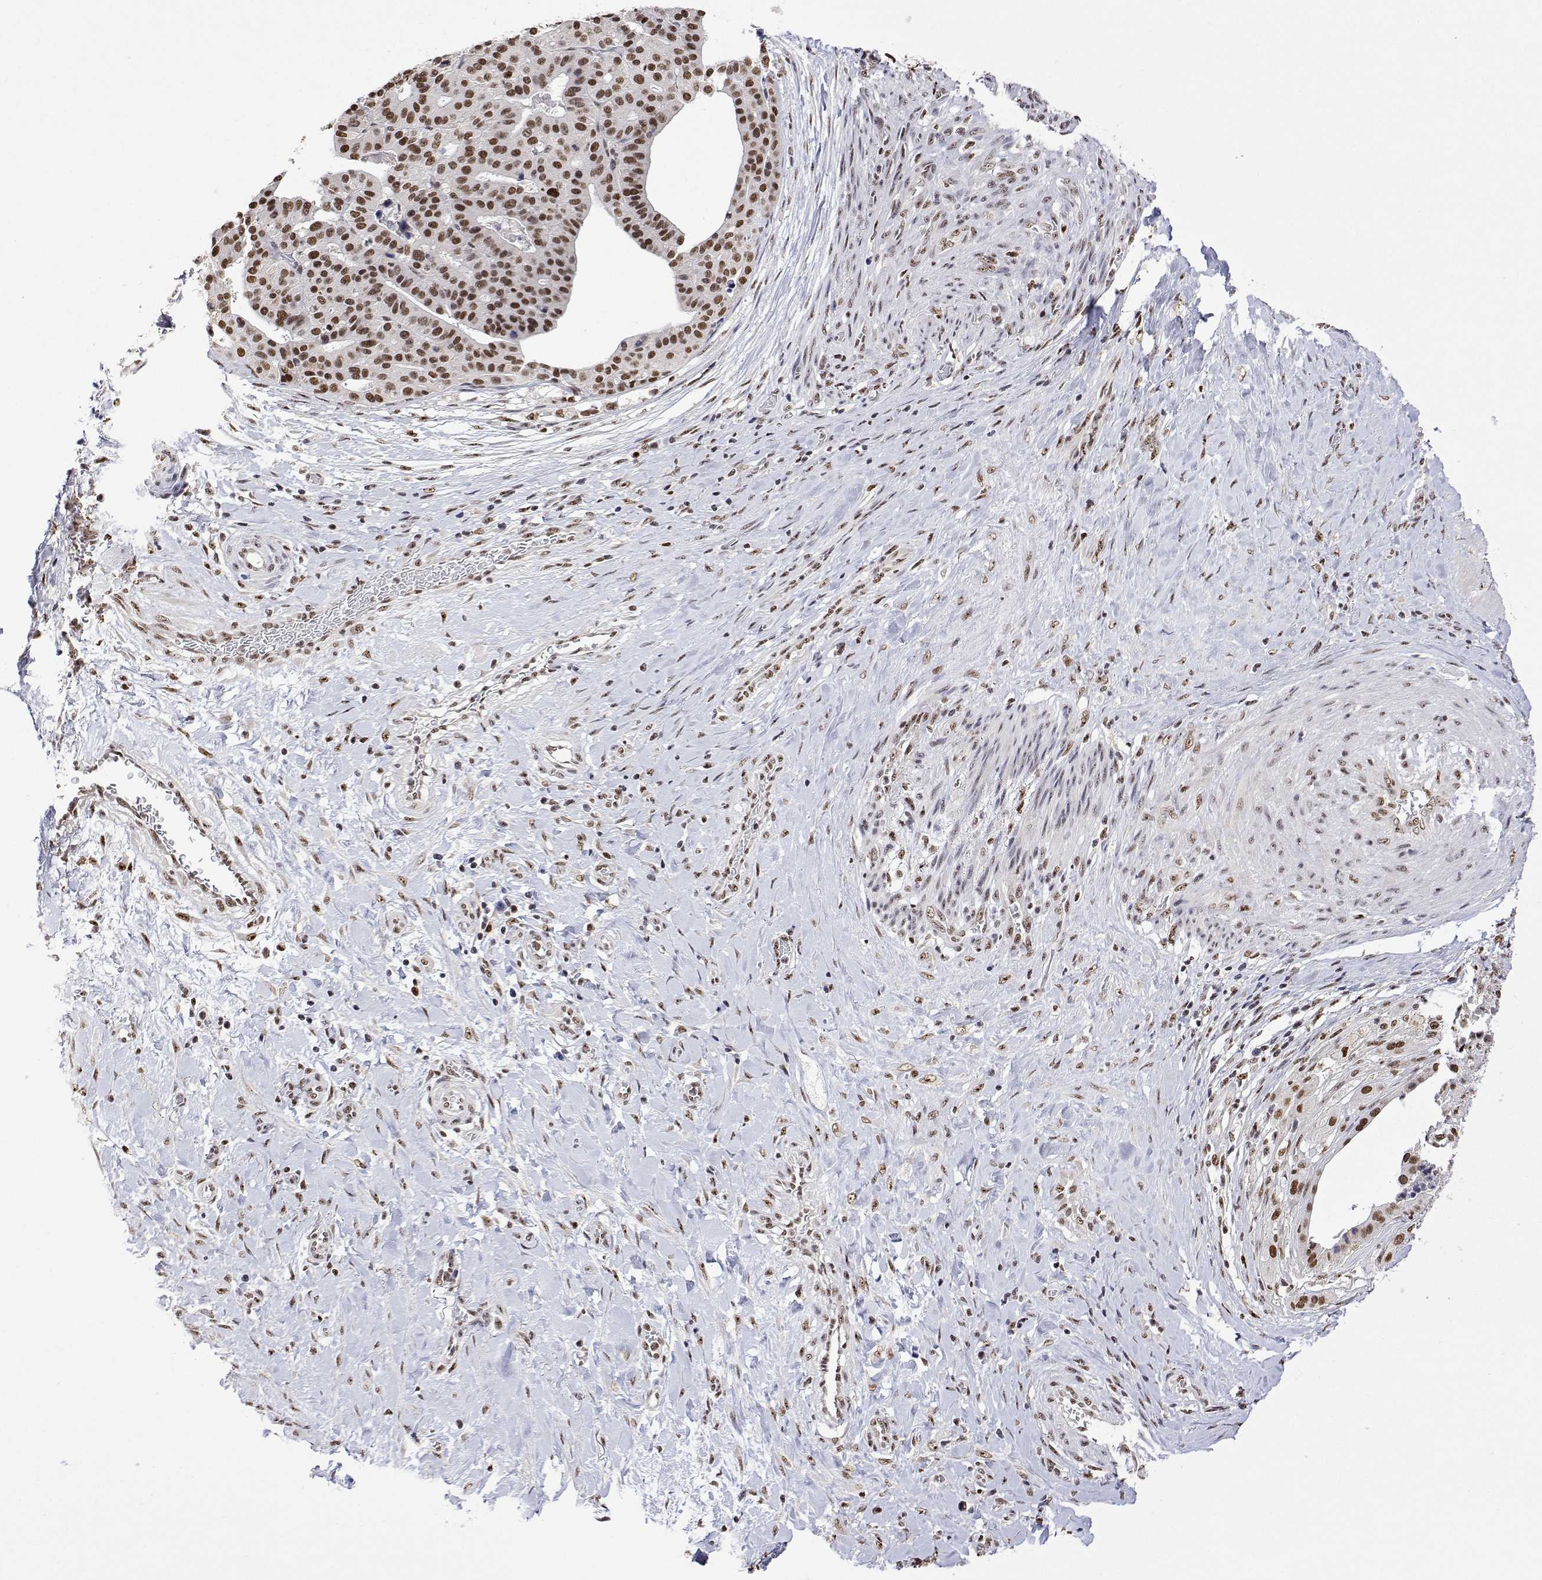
{"staining": {"intensity": "moderate", "quantity": ">75%", "location": "nuclear"}, "tissue": "stomach cancer", "cell_type": "Tumor cells", "image_type": "cancer", "snomed": [{"axis": "morphology", "description": "Adenocarcinoma, NOS"}, {"axis": "topography", "description": "Stomach"}], "caption": "Protein staining demonstrates moderate nuclear positivity in approximately >75% of tumor cells in stomach cancer (adenocarcinoma).", "gene": "ADAR", "patient": {"sex": "male", "age": 48}}